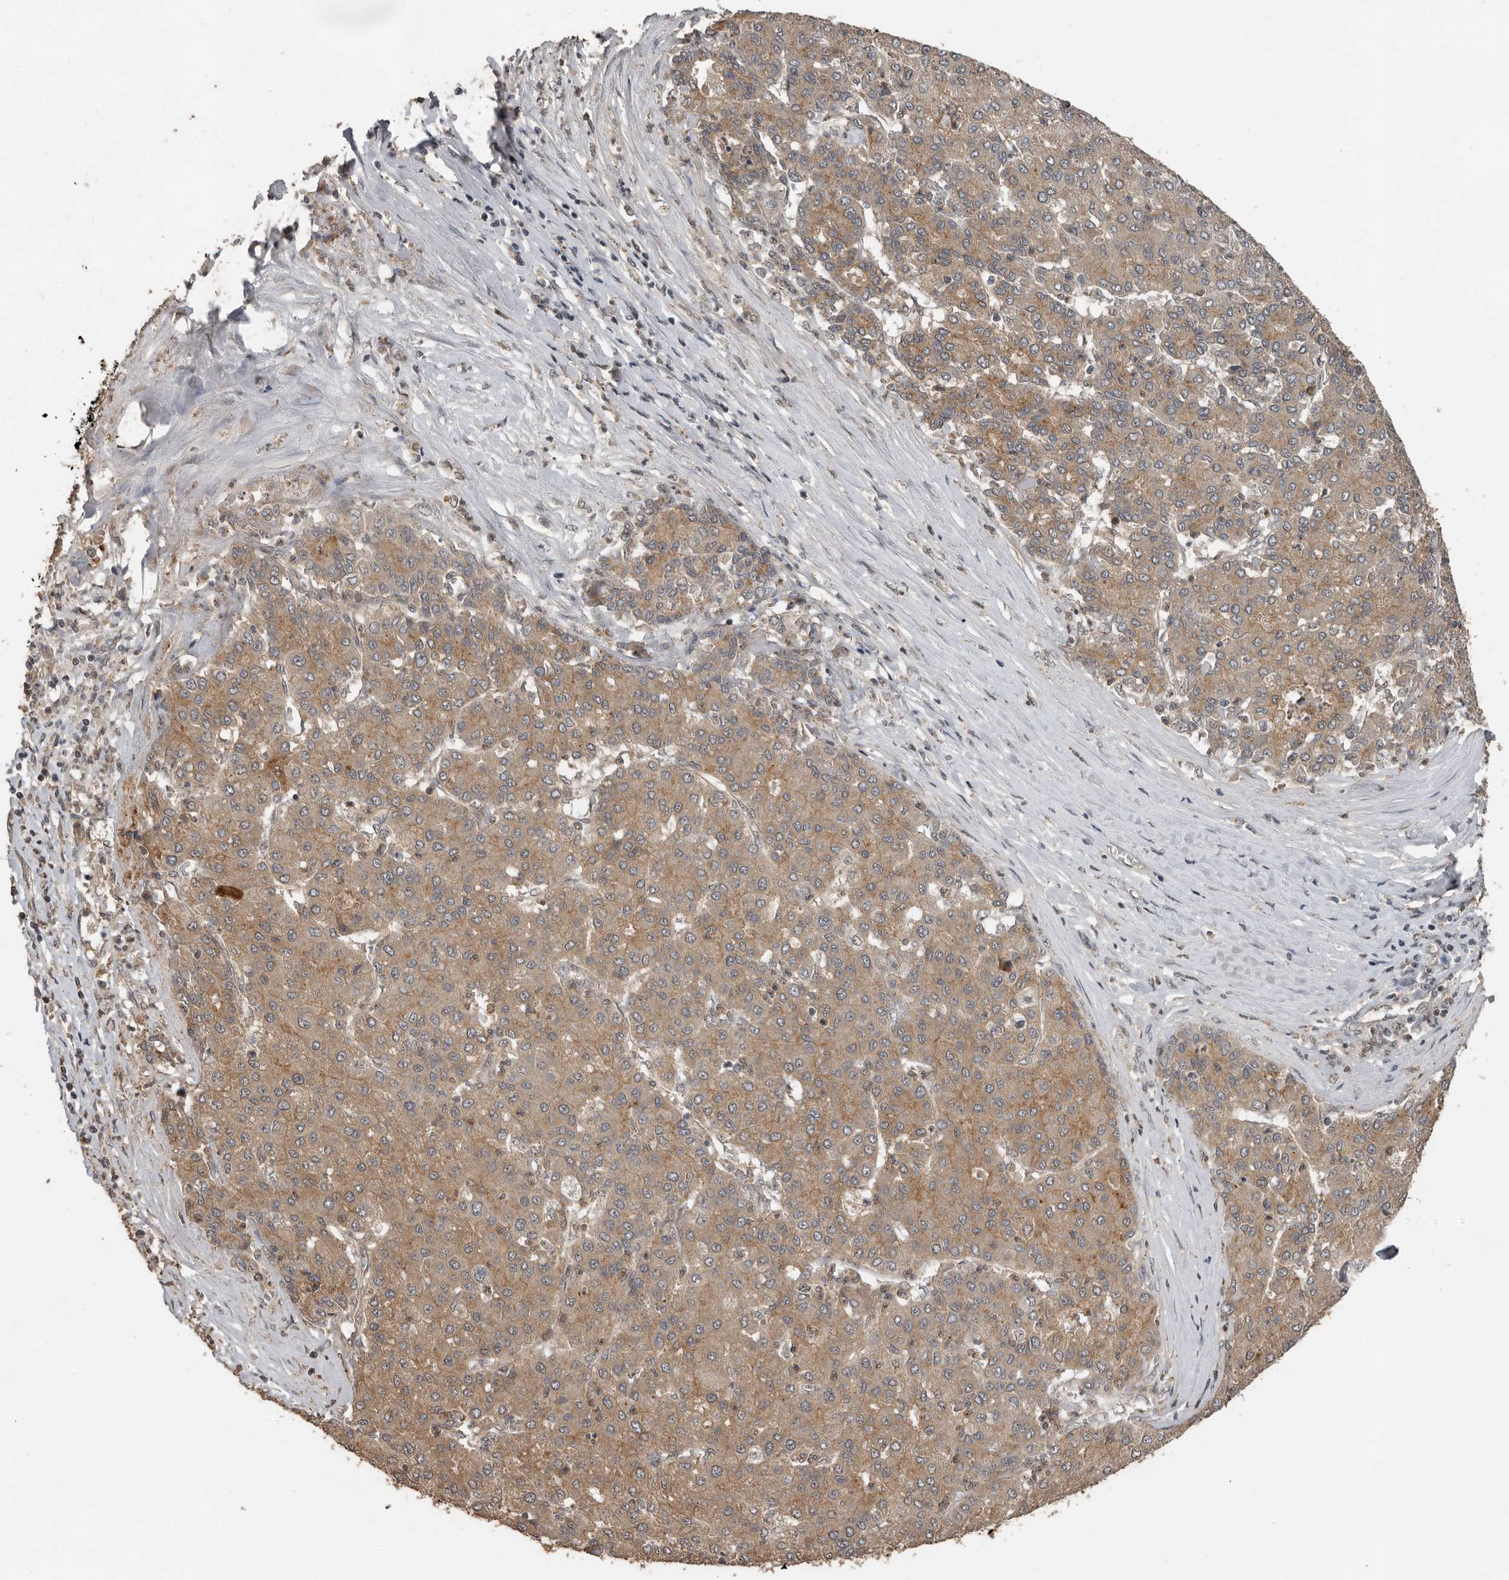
{"staining": {"intensity": "moderate", "quantity": ">75%", "location": "cytoplasmic/membranous"}, "tissue": "liver cancer", "cell_type": "Tumor cells", "image_type": "cancer", "snomed": [{"axis": "morphology", "description": "Carcinoma, Hepatocellular, NOS"}, {"axis": "topography", "description": "Liver"}], "caption": "Immunohistochemical staining of hepatocellular carcinoma (liver) reveals moderate cytoplasmic/membranous protein expression in approximately >75% of tumor cells.", "gene": "CEP350", "patient": {"sex": "male", "age": 65}}